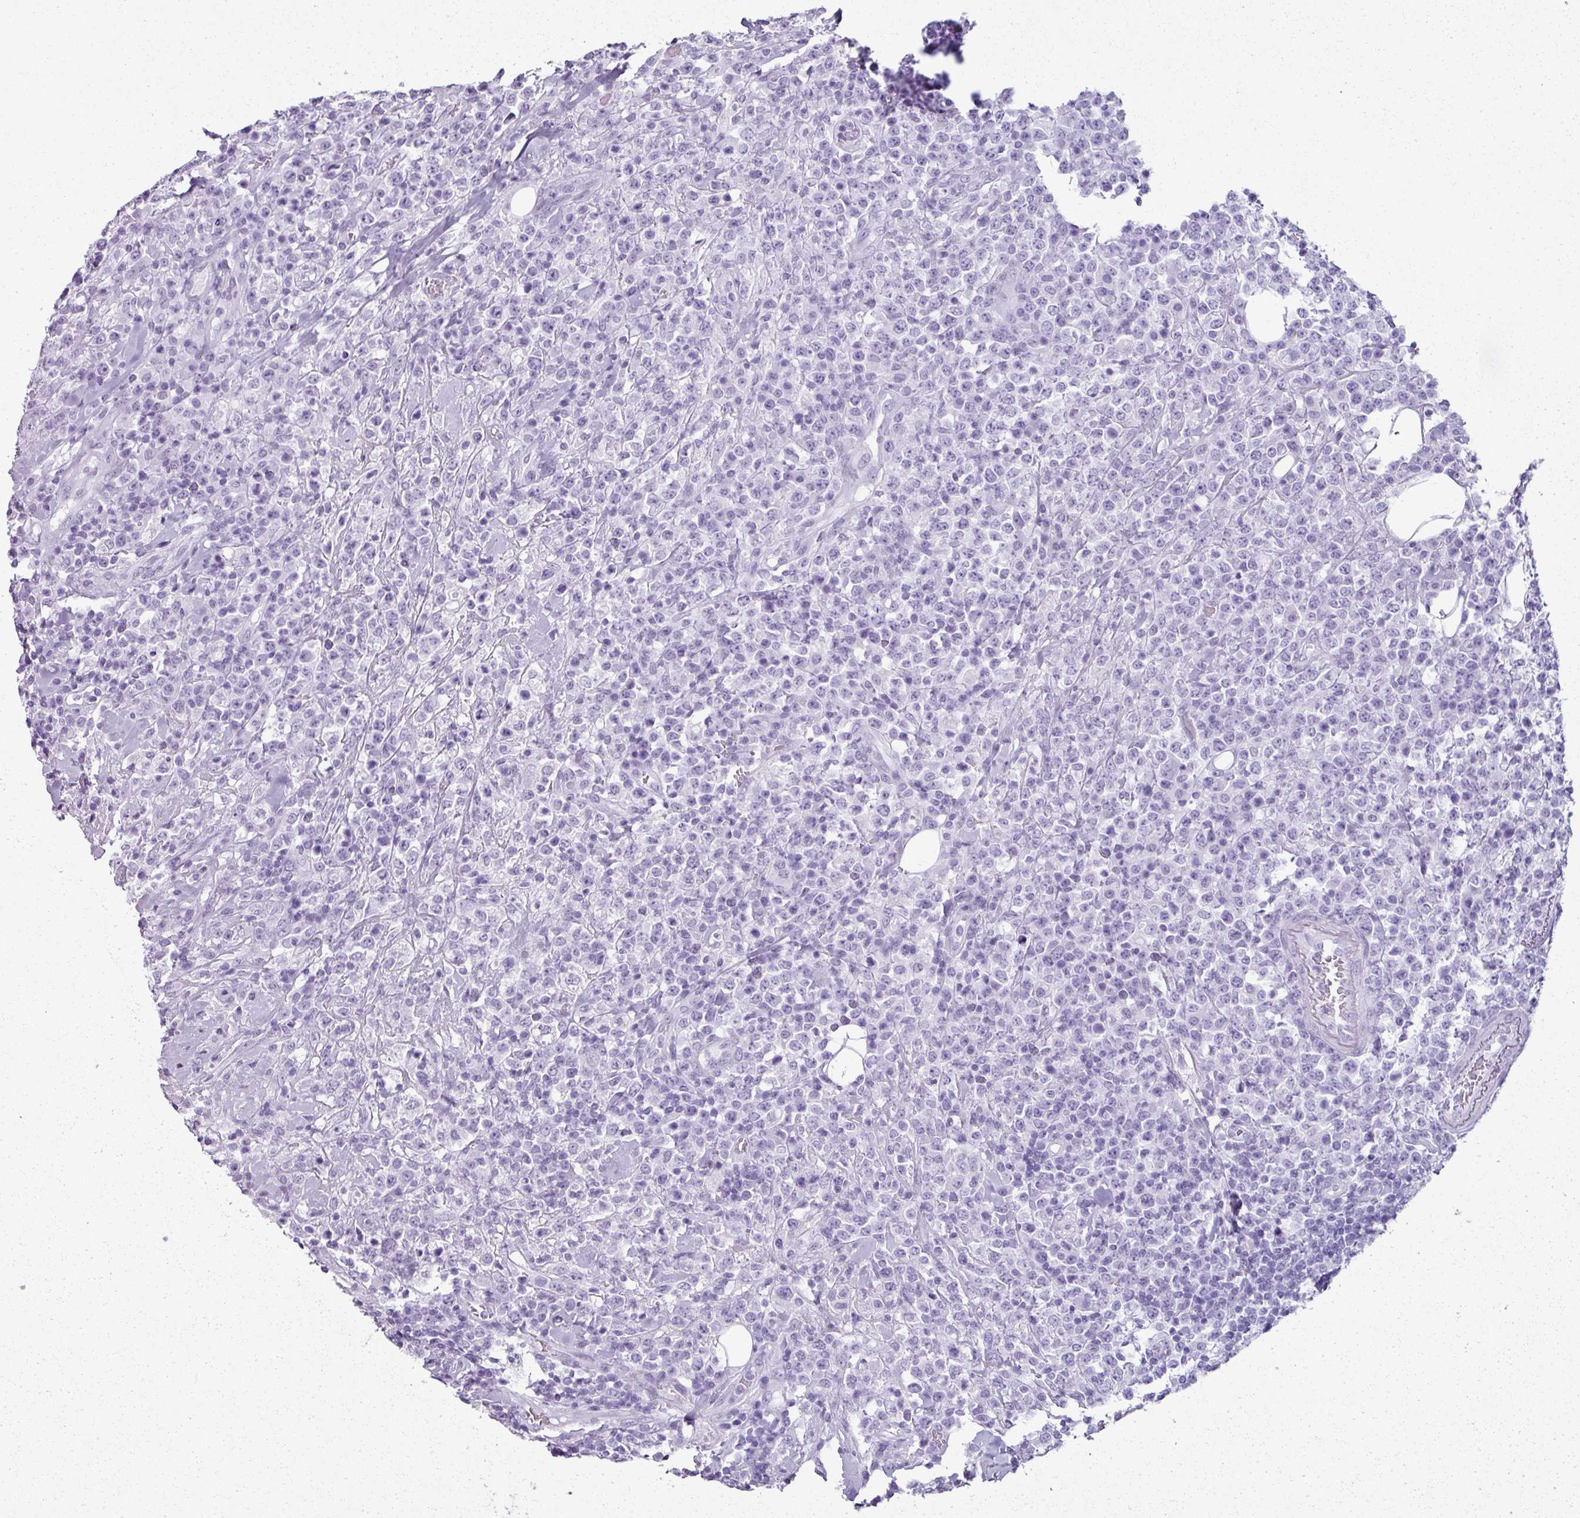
{"staining": {"intensity": "negative", "quantity": "none", "location": "none"}, "tissue": "lymphoma", "cell_type": "Tumor cells", "image_type": "cancer", "snomed": [{"axis": "morphology", "description": "Malignant lymphoma, non-Hodgkin's type, High grade"}, {"axis": "topography", "description": "Colon"}], "caption": "High magnification brightfield microscopy of high-grade malignant lymphoma, non-Hodgkin's type stained with DAB (brown) and counterstained with hematoxylin (blue): tumor cells show no significant positivity.", "gene": "SCT", "patient": {"sex": "female", "age": 53}}